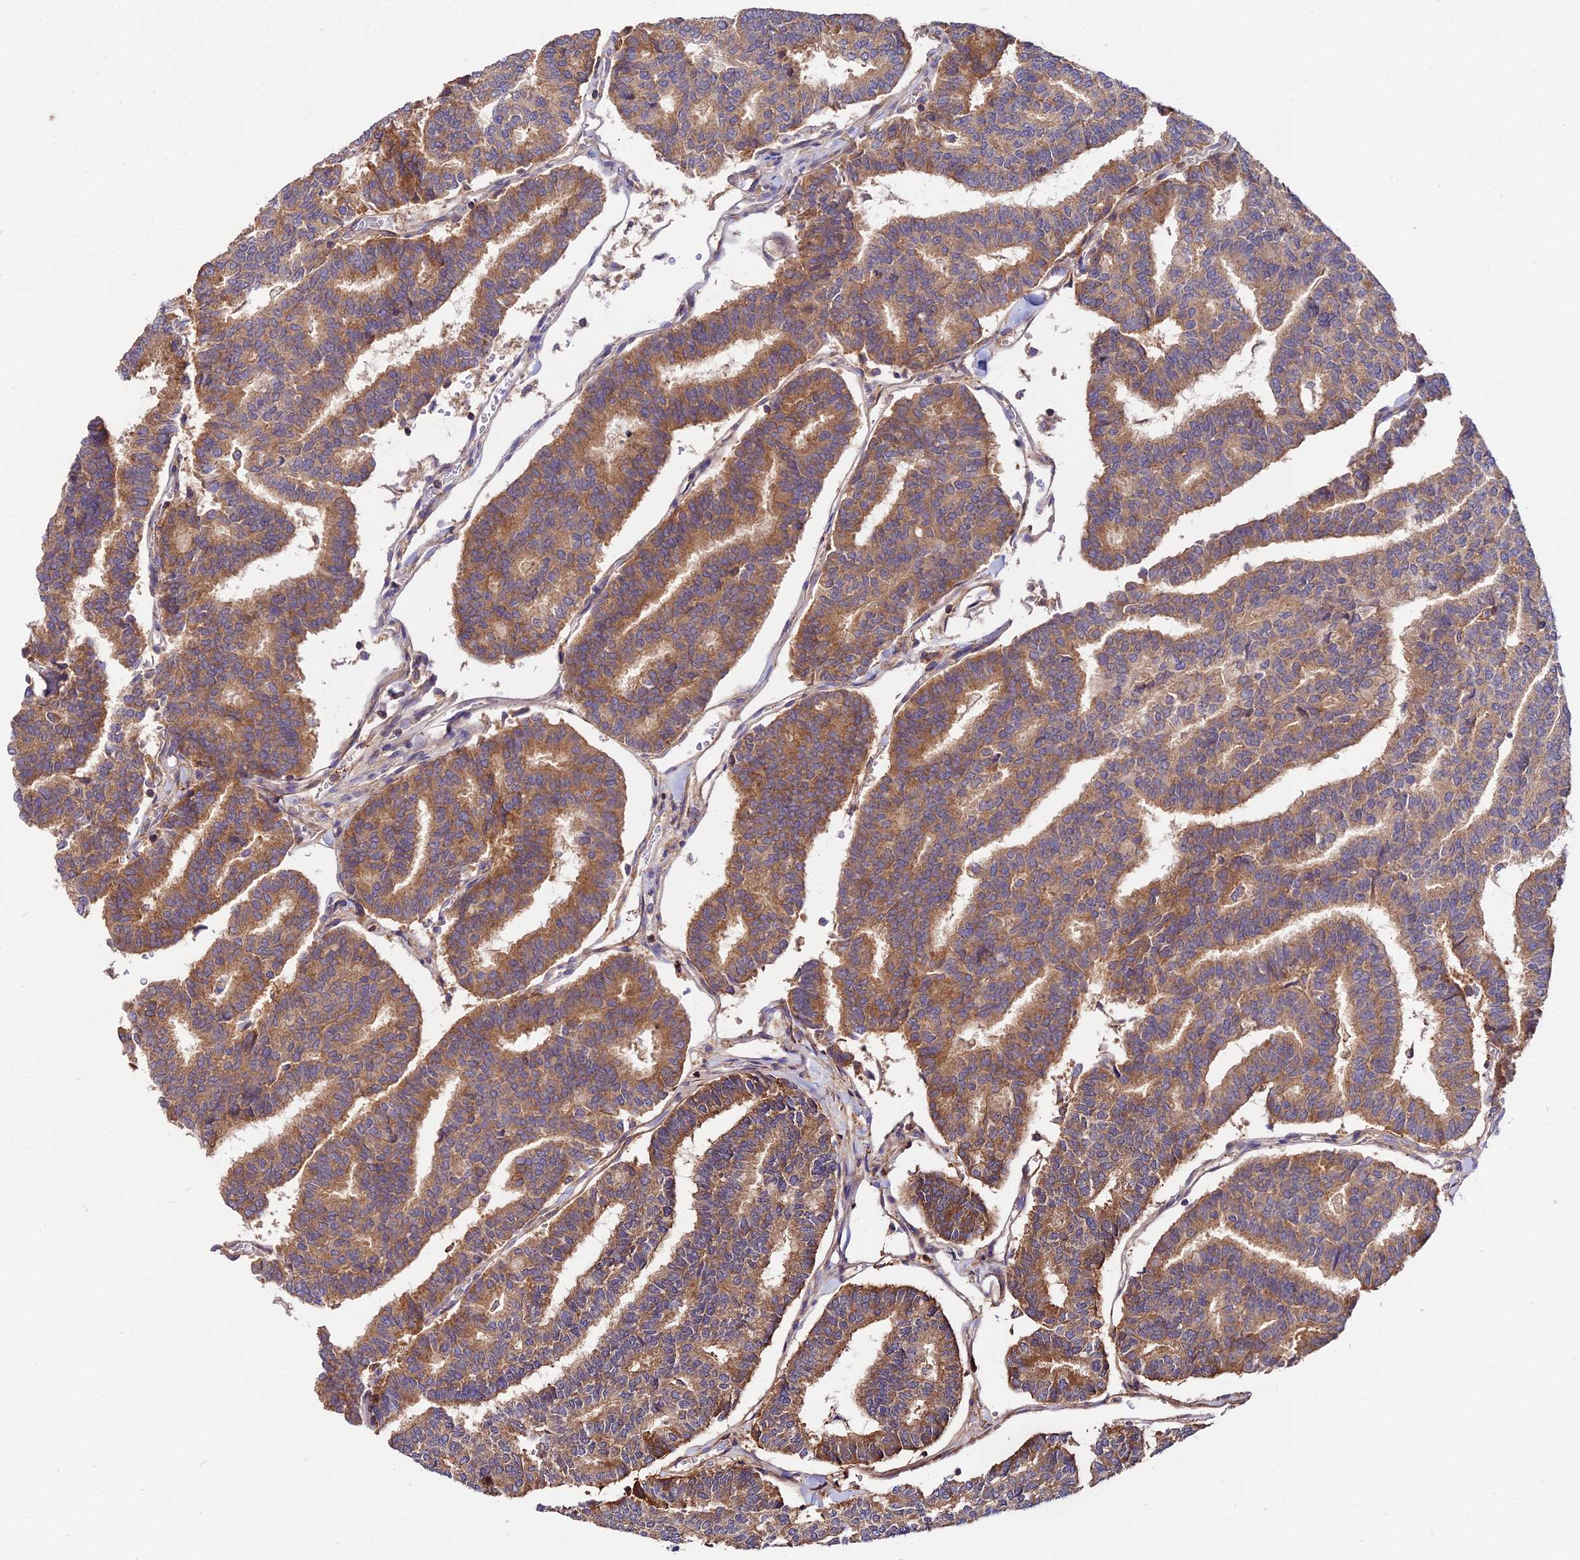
{"staining": {"intensity": "moderate", "quantity": ">75%", "location": "cytoplasmic/membranous"}, "tissue": "thyroid cancer", "cell_type": "Tumor cells", "image_type": "cancer", "snomed": [{"axis": "morphology", "description": "Papillary adenocarcinoma, NOS"}, {"axis": "topography", "description": "Thyroid gland"}], "caption": "Protein staining demonstrates moderate cytoplasmic/membranous expression in about >75% of tumor cells in papillary adenocarcinoma (thyroid). The protein of interest is shown in brown color, while the nuclei are stained blue.", "gene": "PYM1", "patient": {"sex": "female", "age": 35}}